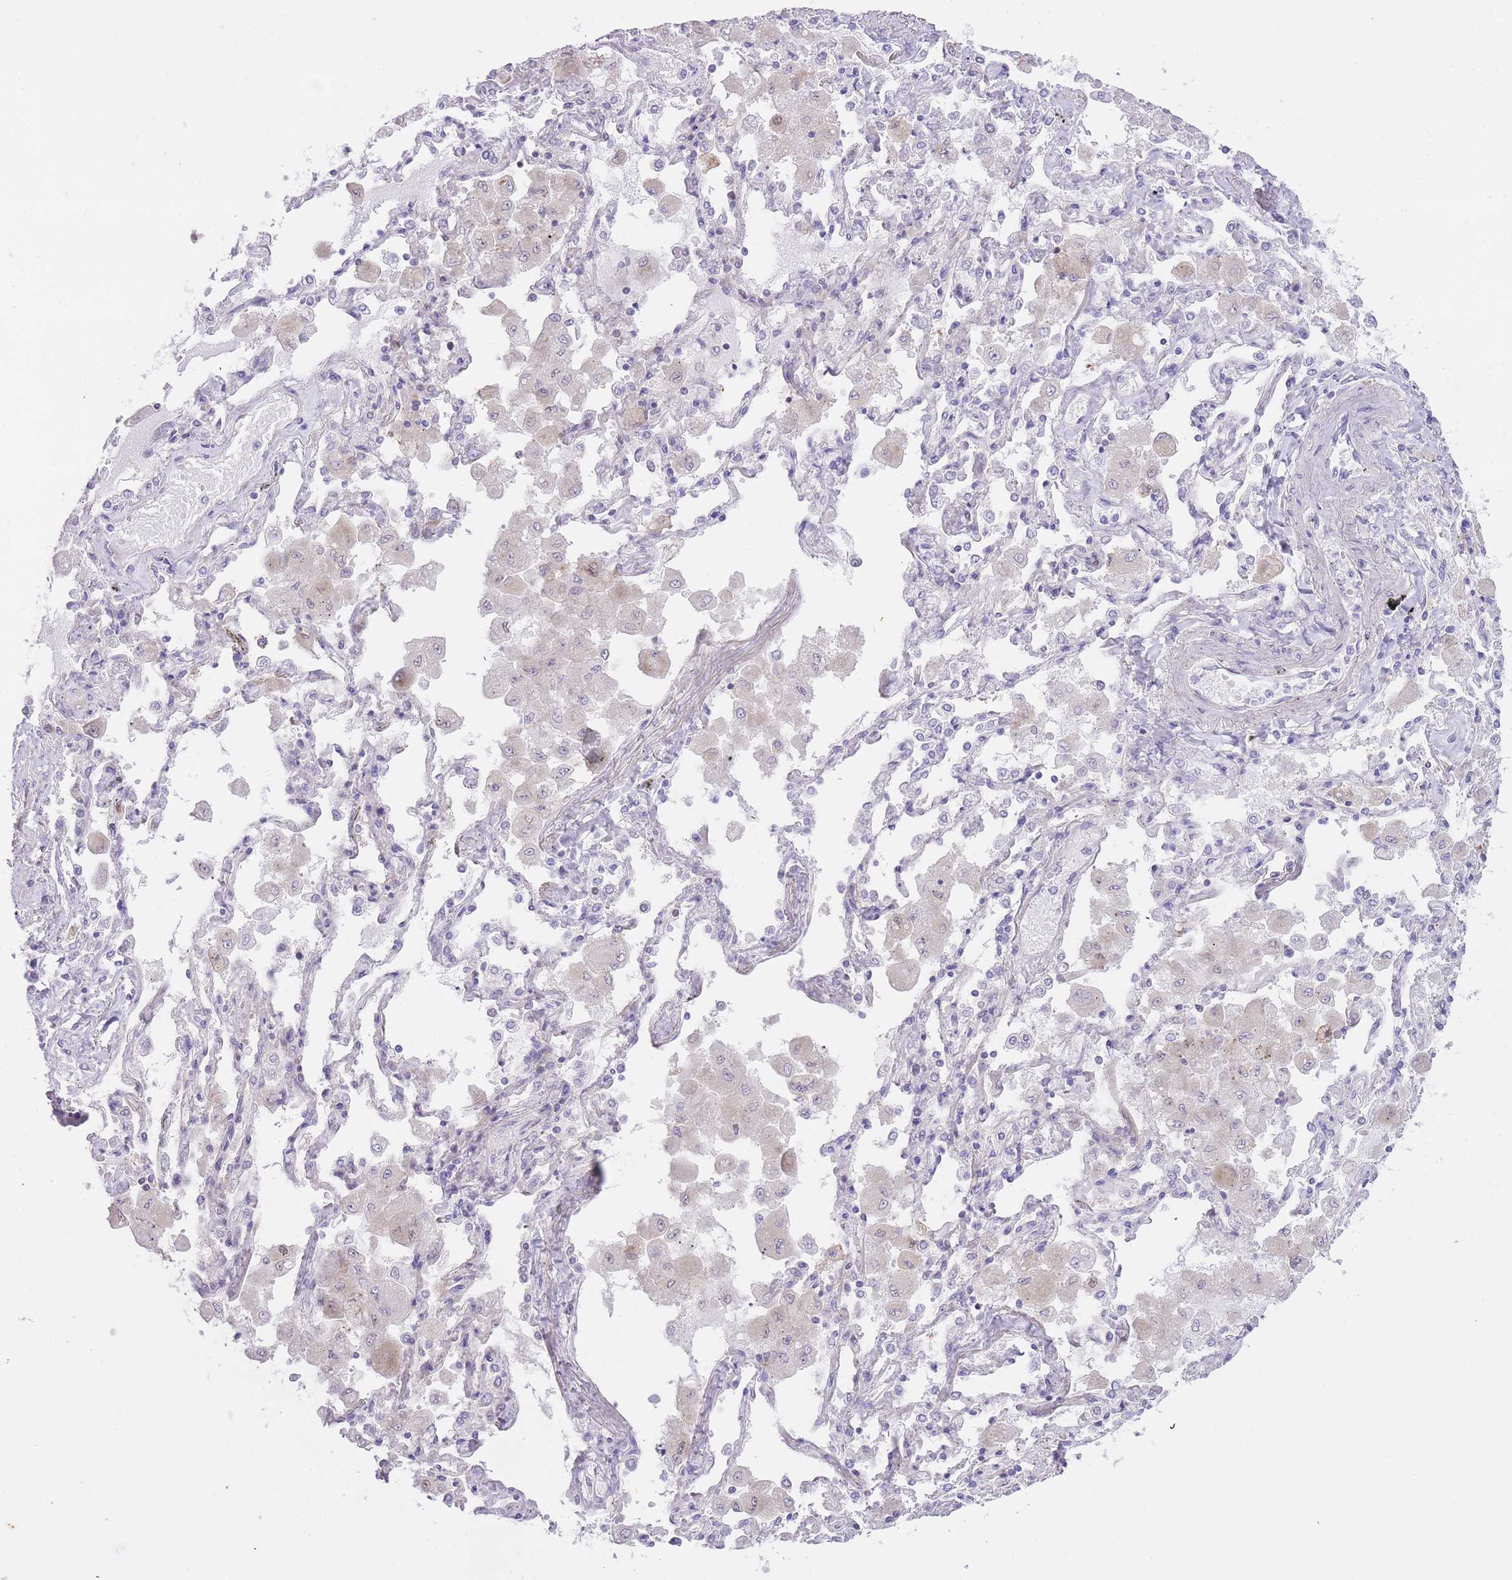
{"staining": {"intensity": "negative", "quantity": "none", "location": "none"}, "tissue": "lung cancer", "cell_type": "Tumor cells", "image_type": "cancer", "snomed": [{"axis": "morphology", "description": "Squamous cell carcinoma, NOS"}, {"axis": "topography", "description": "Lung"}], "caption": "The histopathology image displays no staining of tumor cells in lung cancer.", "gene": "IMPG1", "patient": {"sex": "female", "age": 70}}